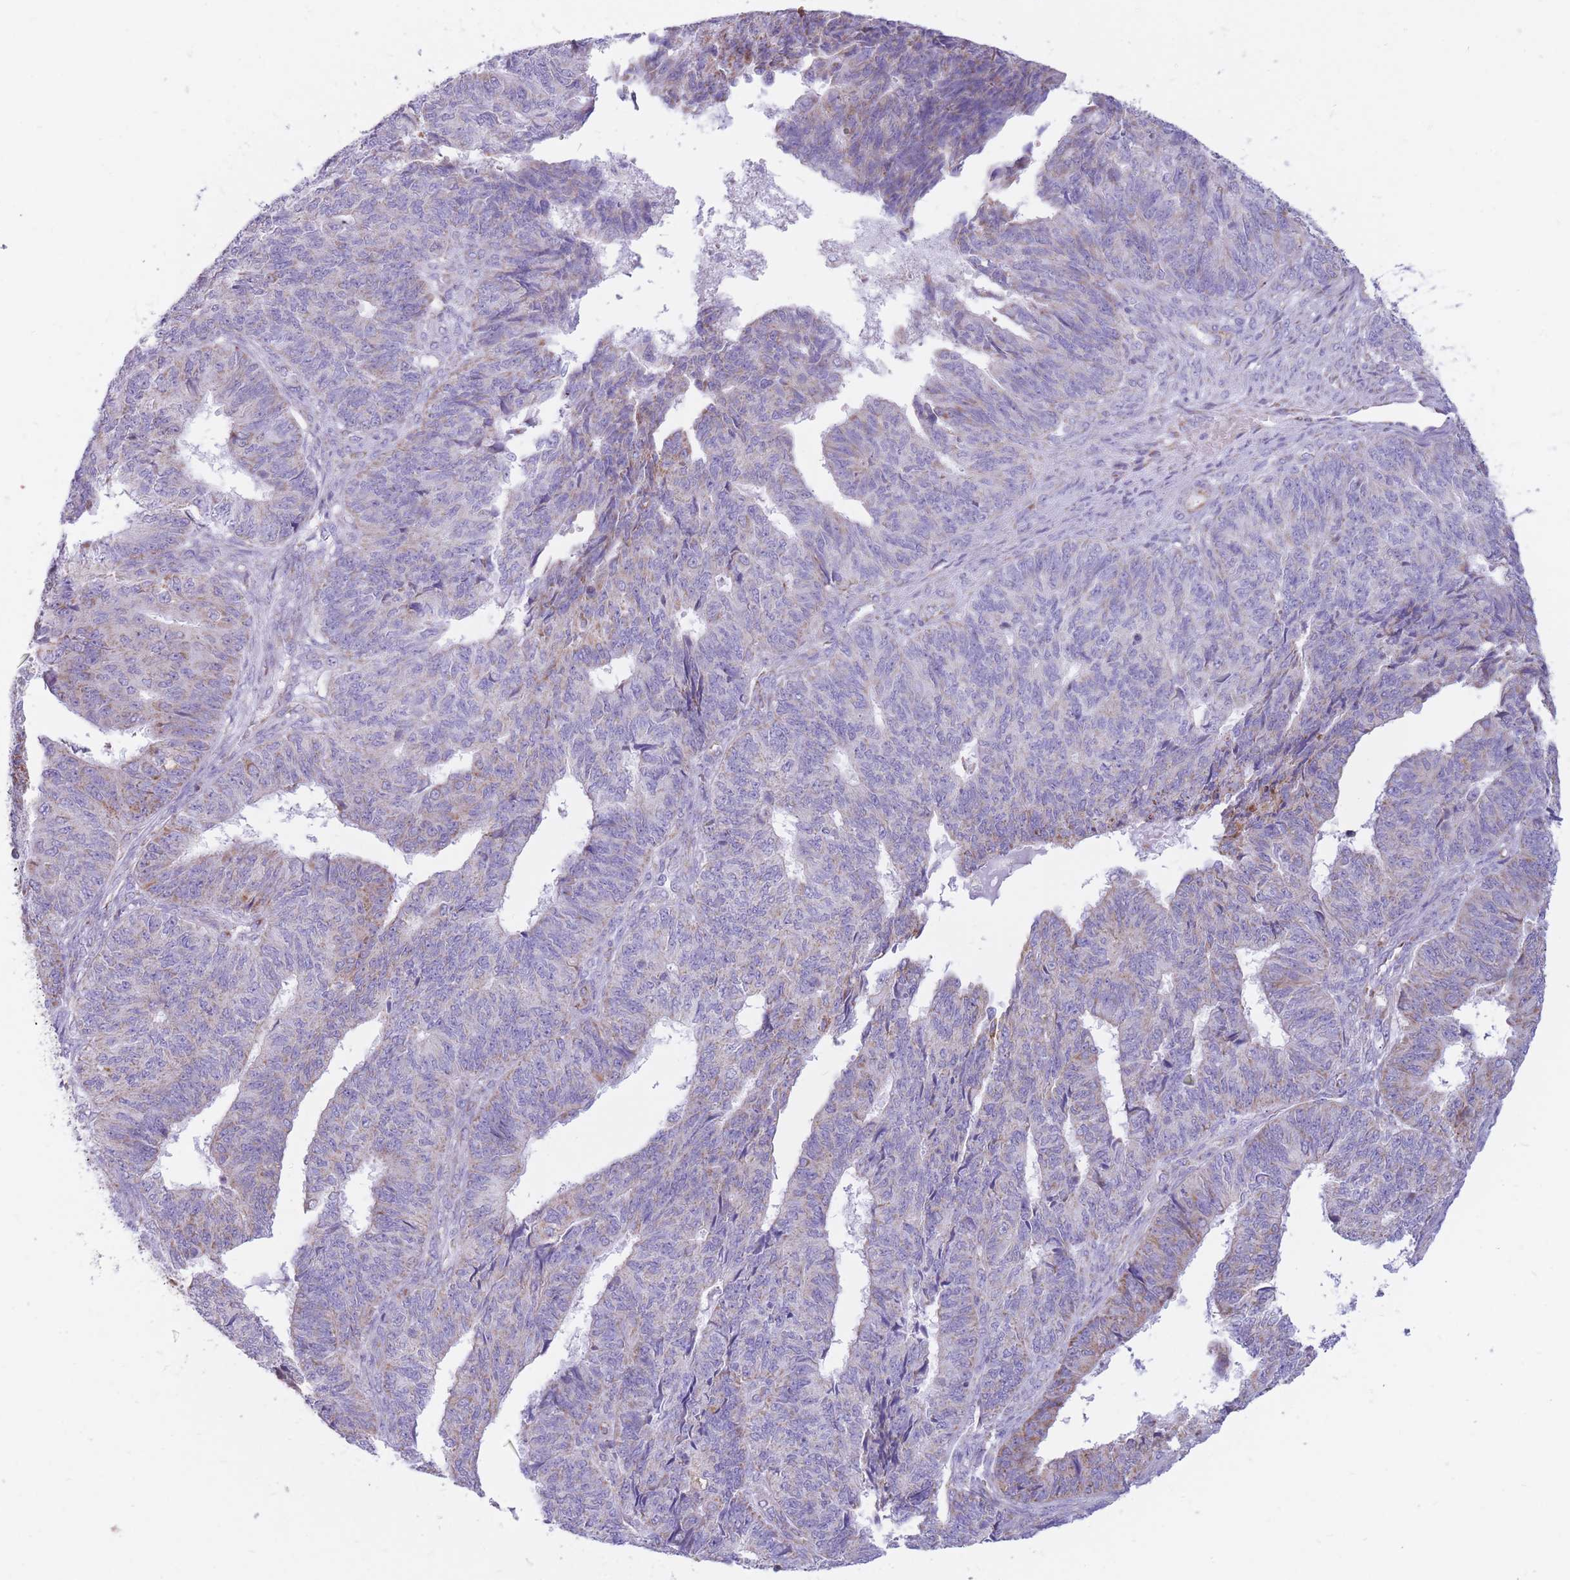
{"staining": {"intensity": "weak", "quantity": "<25%", "location": "cytoplasmic/membranous"}, "tissue": "endometrial cancer", "cell_type": "Tumor cells", "image_type": "cancer", "snomed": [{"axis": "morphology", "description": "Adenocarcinoma, NOS"}, {"axis": "topography", "description": "Endometrium"}], "caption": "This is a image of IHC staining of endometrial cancer, which shows no expression in tumor cells.", "gene": "PCSK1", "patient": {"sex": "female", "age": 32}}